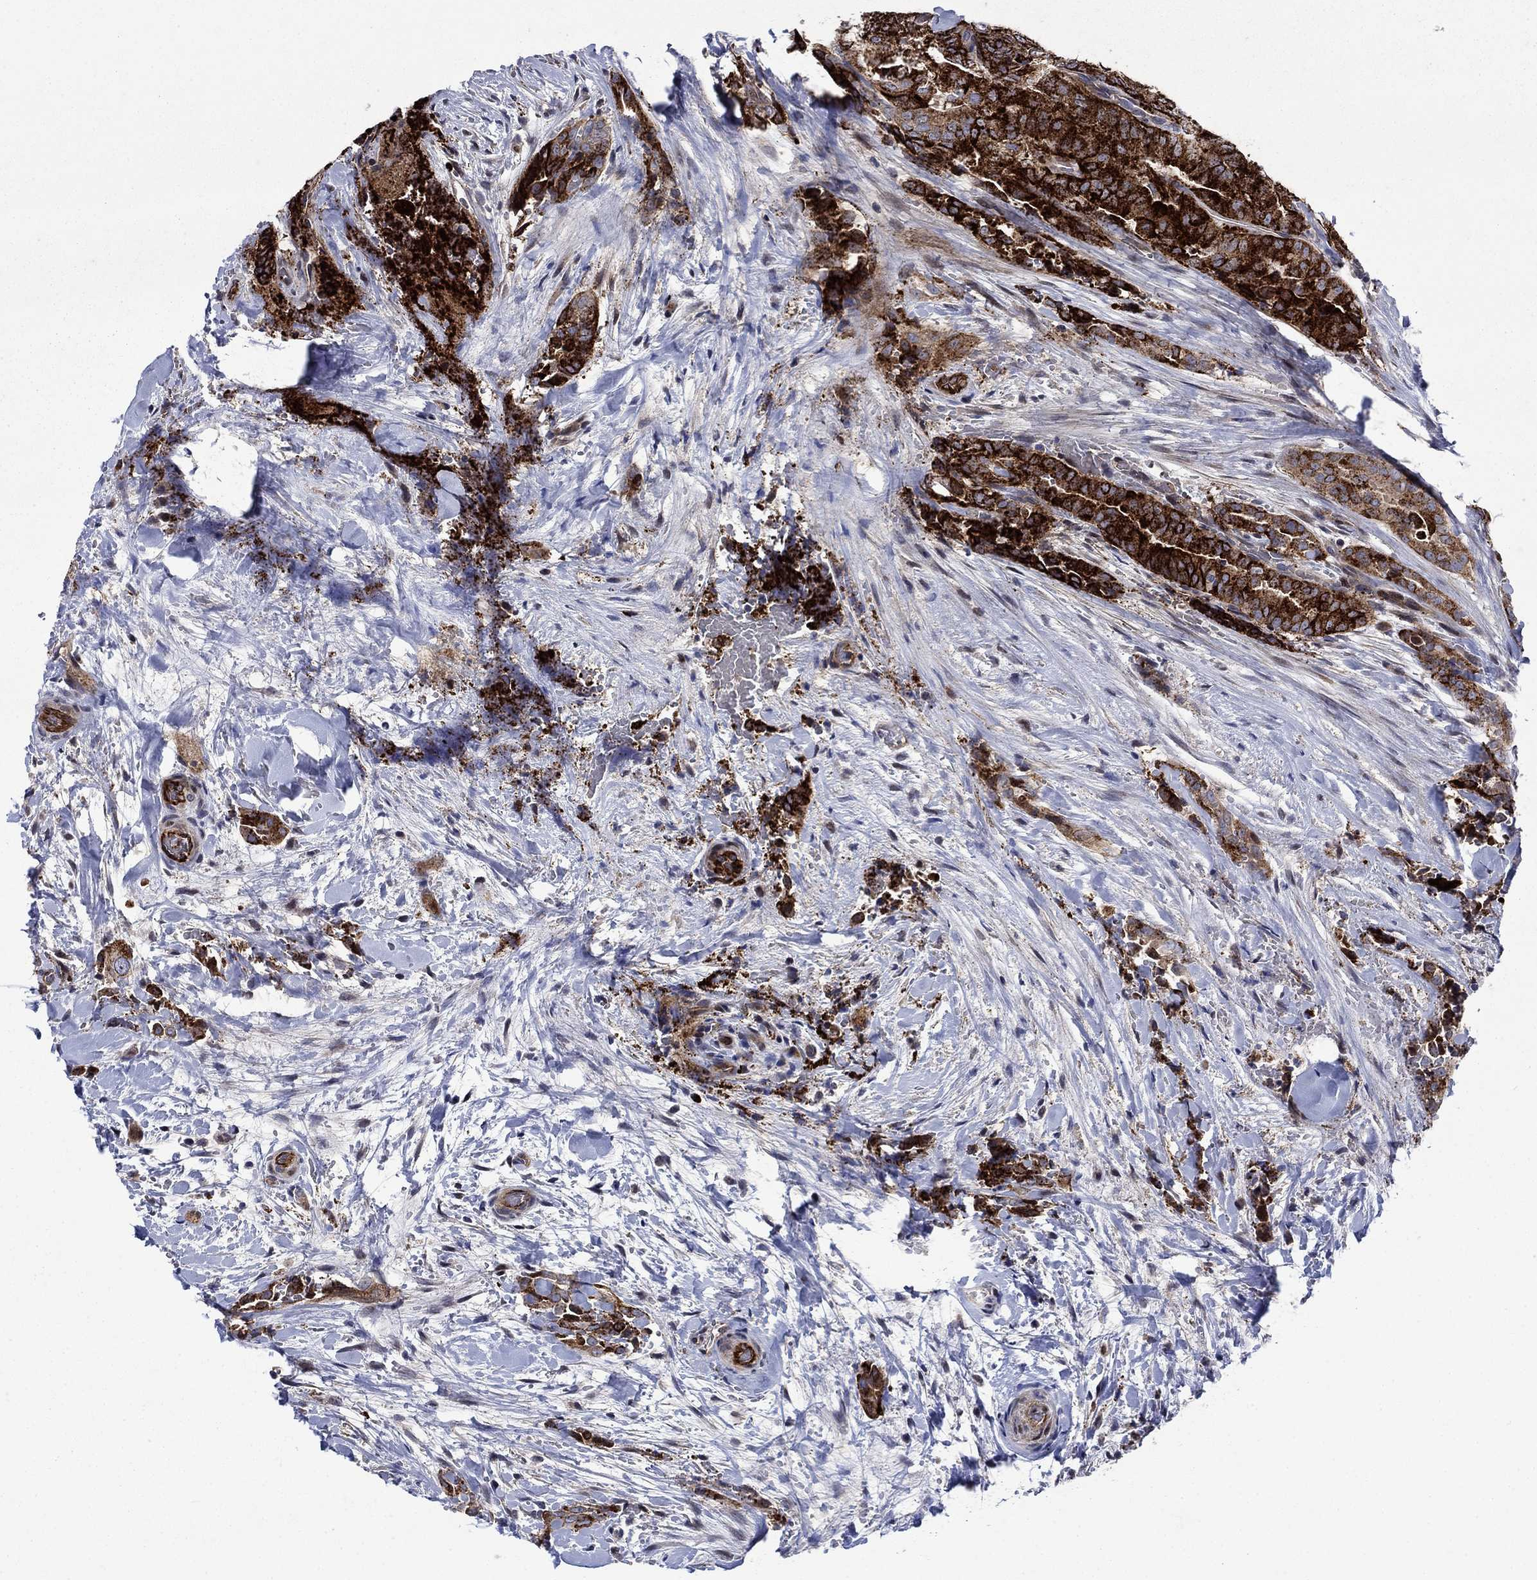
{"staining": {"intensity": "strong", "quantity": ">75%", "location": "cytoplasmic/membranous"}, "tissue": "thyroid cancer", "cell_type": "Tumor cells", "image_type": "cancer", "snomed": [{"axis": "morphology", "description": "Papillary adenocarcinoma, NOS"}, {"axis": "topography", "description": "Thyroid gland"}], "caption": "Immunohistochemistry staining of papillary adenocarcinoma (thyroid), which demonstrates high levels of strong cytoplasmic/membranous expression in approximately >75% of tumor cells indicating strong cytoplasmic/membranous protein staining. The staining was performed using DAB (brown) for protein detection and nuclei were counterstained in hematoxylin (blue).", "gene": "SLC7A1", "patient": {"sex": "male", "age": 61}}